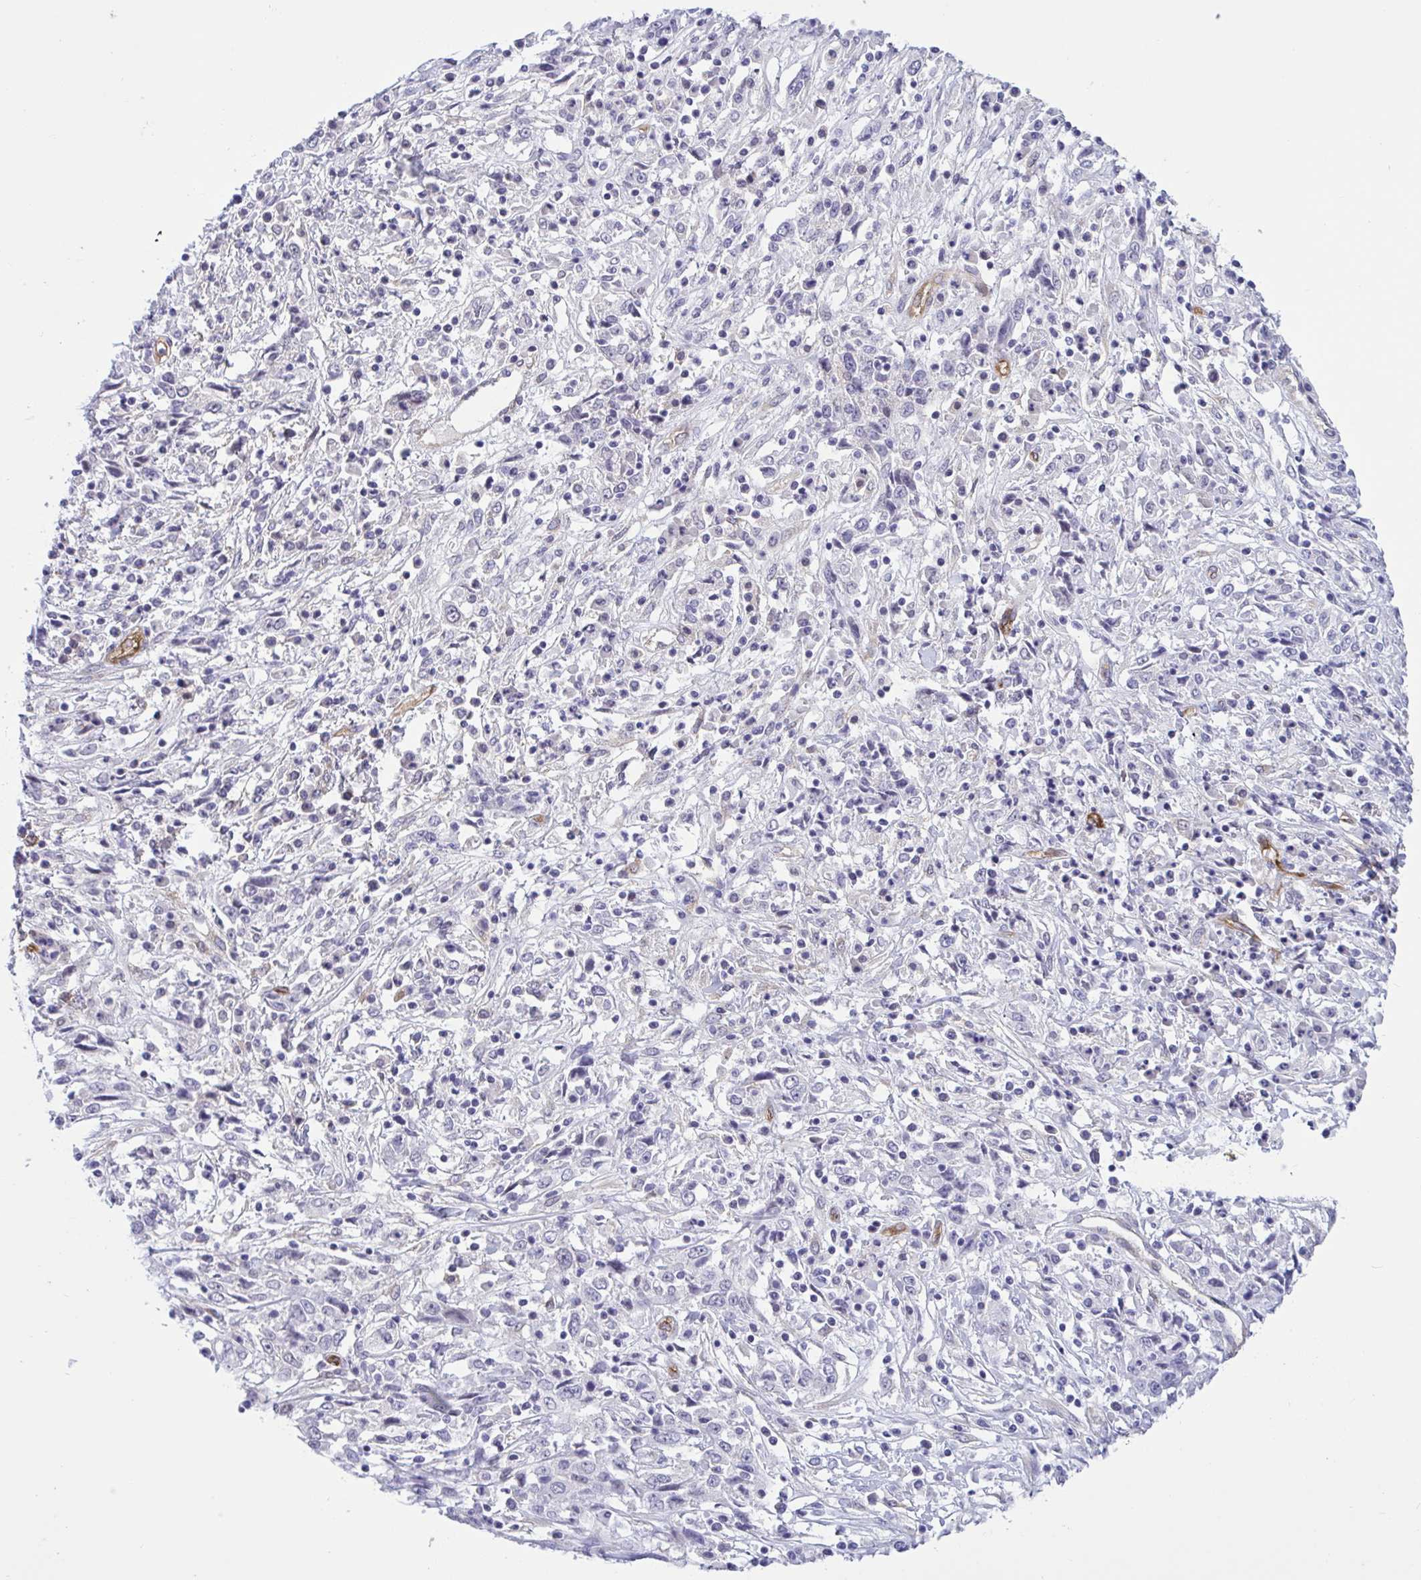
{"staining": {"intensity": "negative", "quantity": "none", "location": "none"}, "tissue": "cervical cancer", "cell_type": "Tumor cells", "image_type": "cancer", "snomed": [{"axis": "morphology", "description": "Adenocarcinoma, NOS"}, {"axis": "topography", "description": "Cervix"}], "caption": "Cervical adenocarcinoma was stained to show a protein in brown. There is no significant positivity in tumor cells. Nuclei are stained in blue.", "gene": "EML1", "patient": {"sex": "female", "age": 40}}